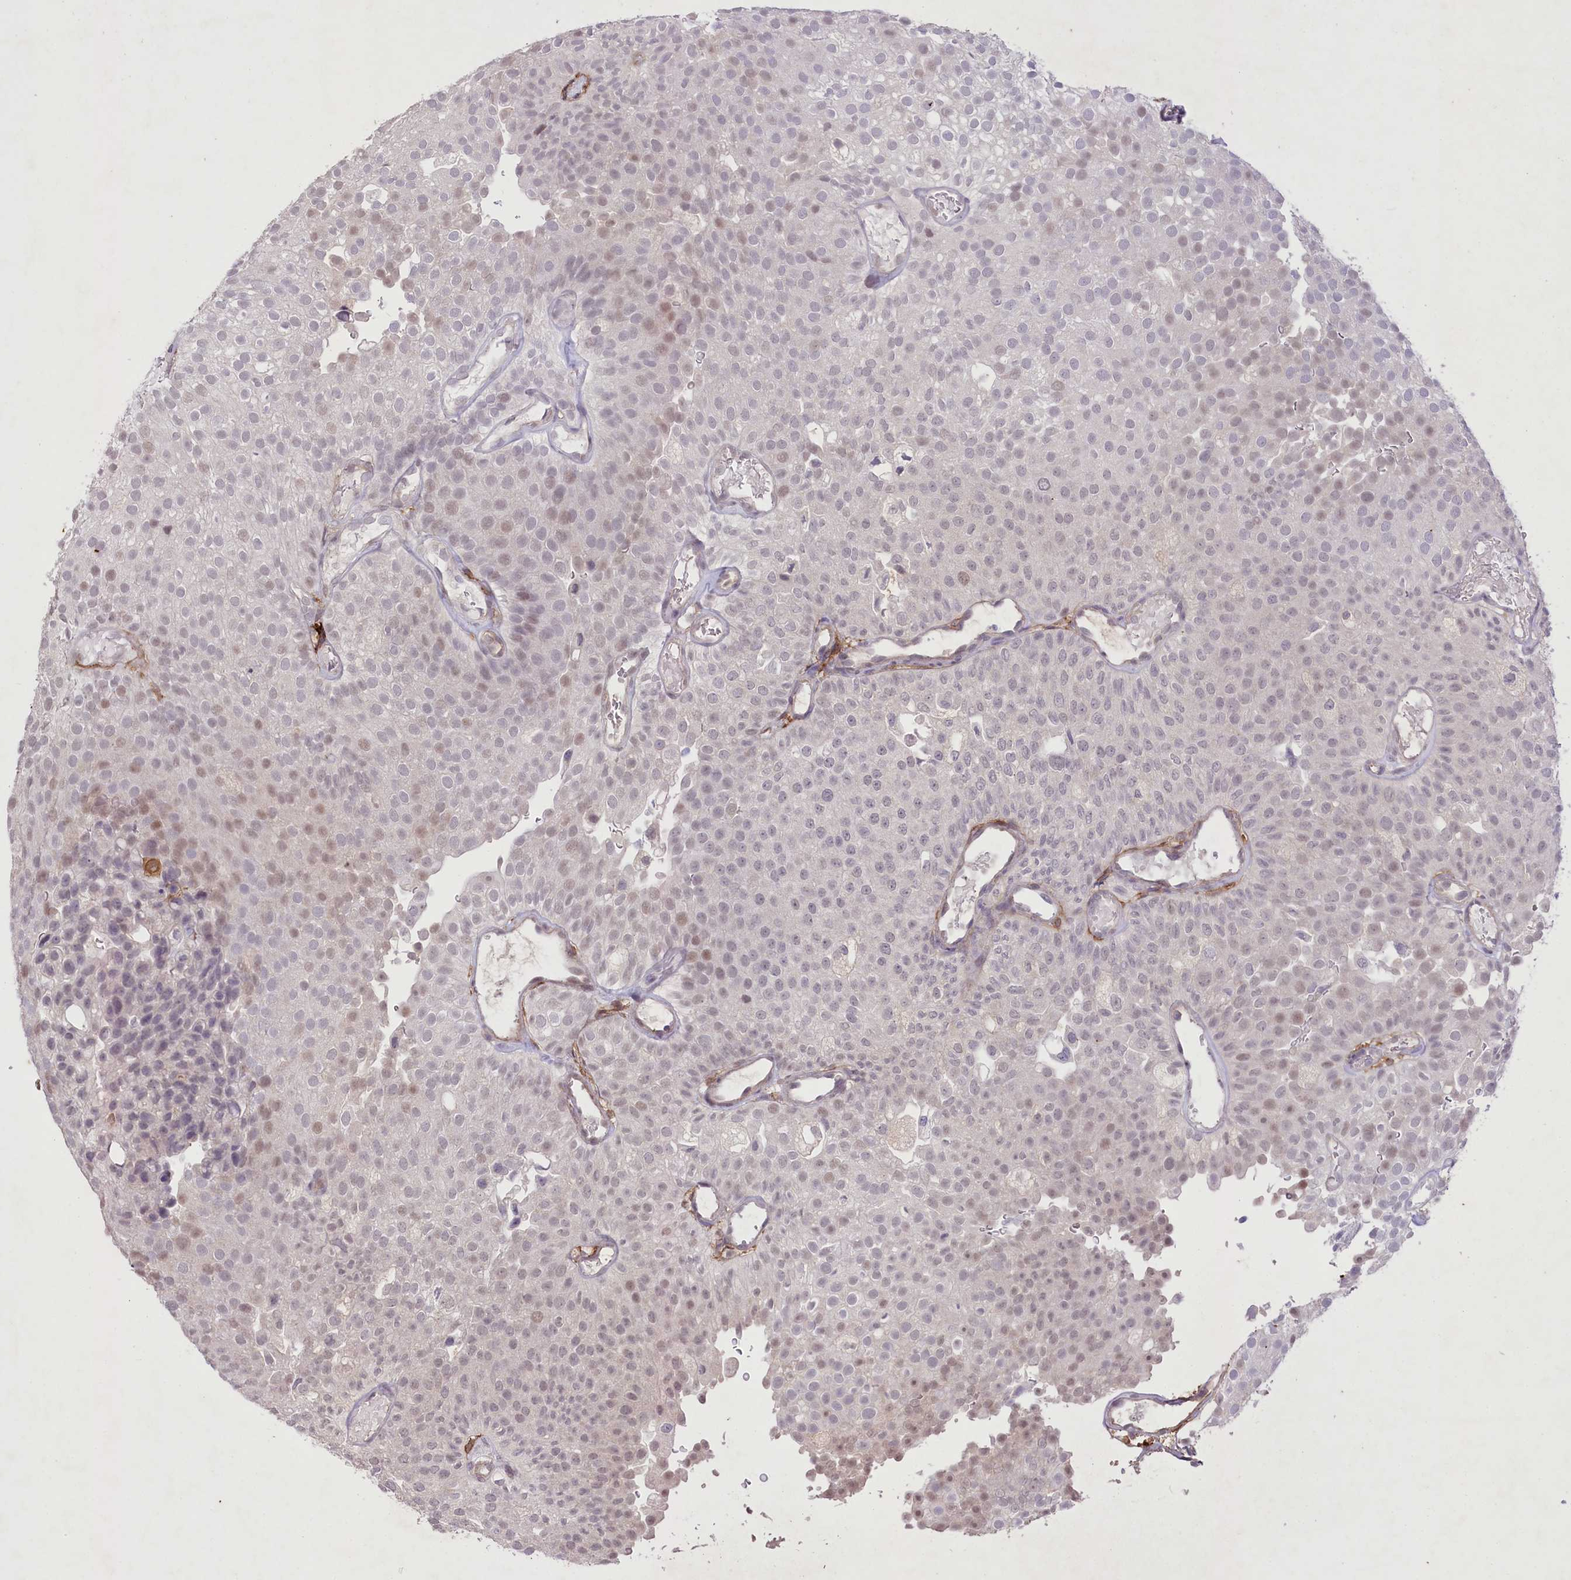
{"staining": {"intensity": "negative", "quantity": "none", "location": "none"}, "tissue": "urothelial cancer", "cell_type": "Tumor cells", "image_type": "cancer", "snomed": [{"axis": "morphology", "description": "Urothelial carcinoma, Low grade"}, {"axis": "topography", "description": "Urinary bladder"}], "caption": "IHC of human low-grade urothelial carcinoma reveals no positivity in tumor cells. (Stains: DAB (3,3'-diaminobenzidine) immunohistochemistry (IHC) with hematoxylin counter stain, Microscopy: brightfield microscopy at high magnification).", "gene": "ENPP1", "patient": {"sex": "male", "age": 78}}